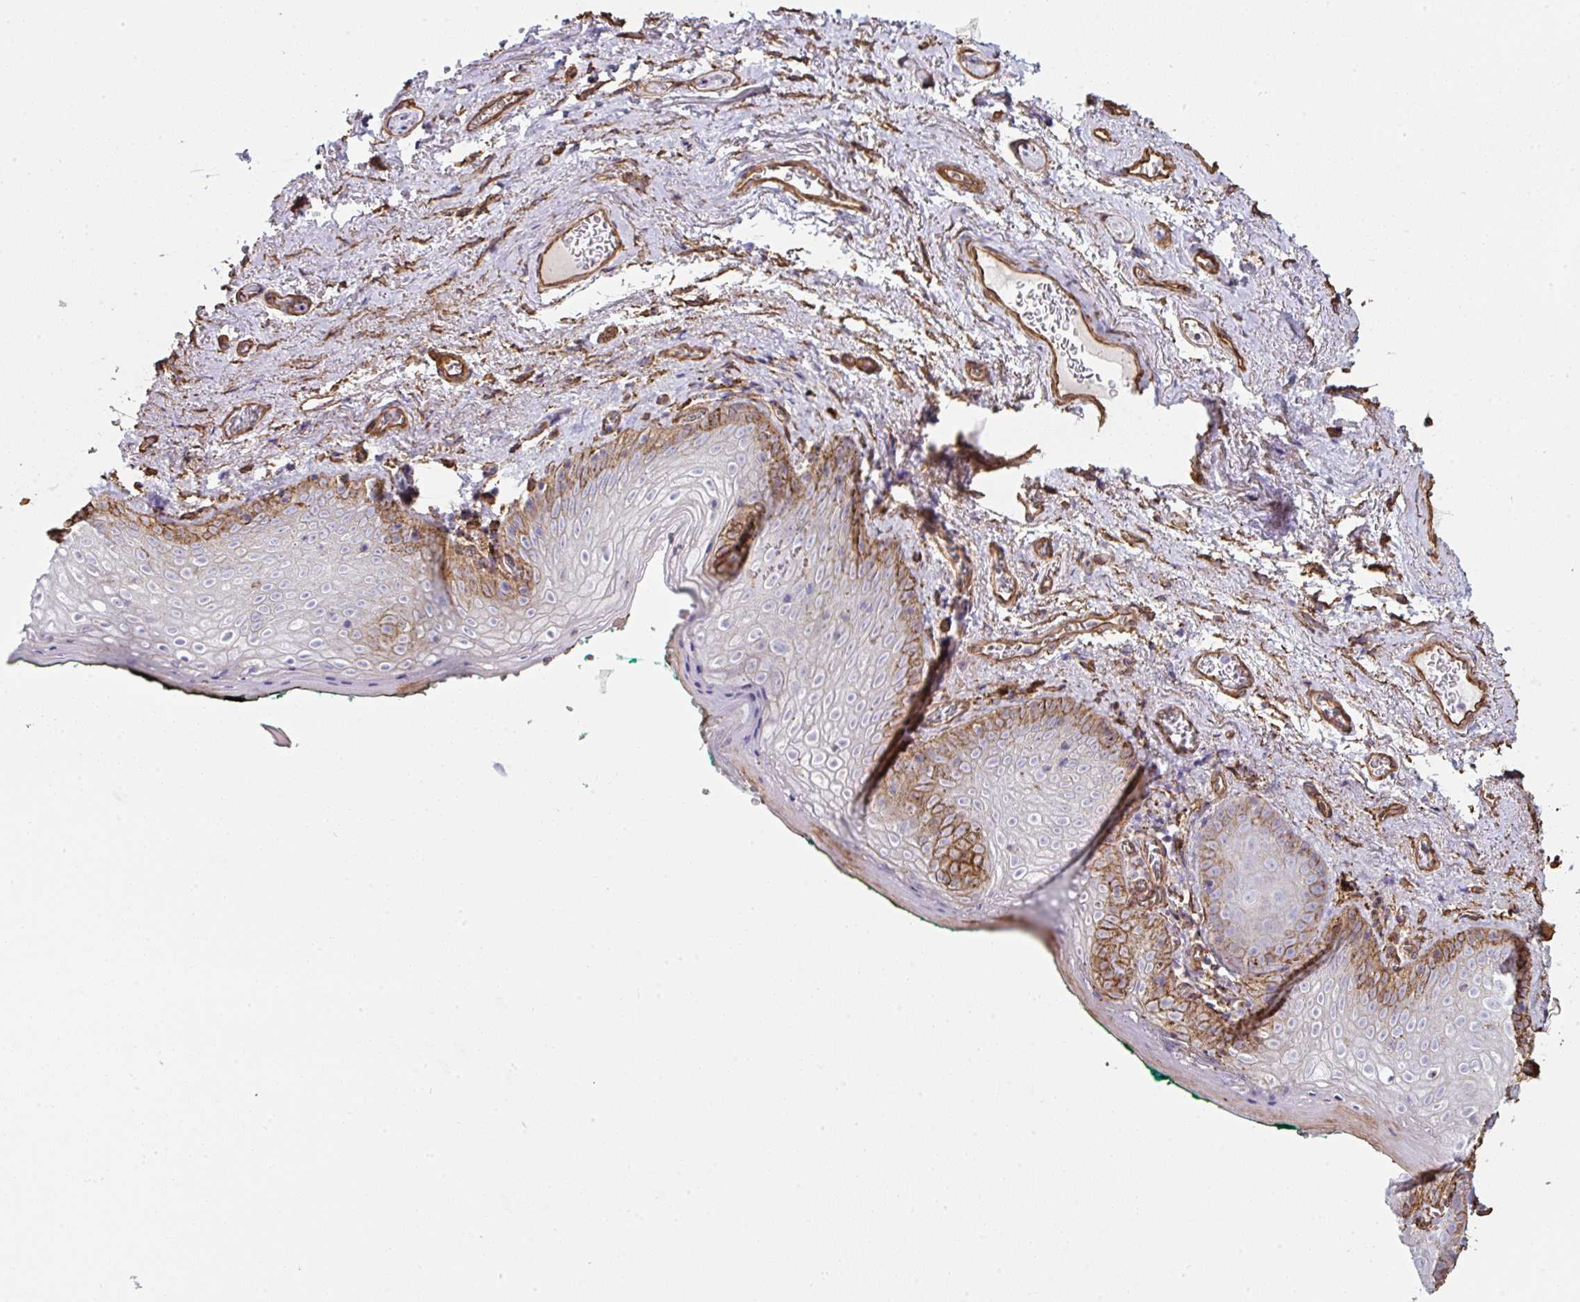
{"staining": {"intensity": "strong", "quantity": "<25%", "location": "cytoplasmic/membranous"}, "tissue": "vagina", "cell_type": "Squamous epithelial cells", "image_type": "normal", "snomed": [{"axis": "morphology", "description": "Normal tissue, NOS"}, {"axis": "topography", "description": "Vulva"}, {"axis": "topography", "description": "Vagina"}, {"axis": "topography", "description": "Peripheral nerve tissue"}], "caption": "A high-resolution photomicrograph shows immunohistochemistry (IHC) staining of normal vagina, which exhibits strong cytoplasmic/membranous positivity in approximately <25% of squamous epithelial cells. (DAB IHC with brightfield microscopy, high magnification).", "gene": "ANKUB1", "patient": {"sex": "female", "age": 66}}